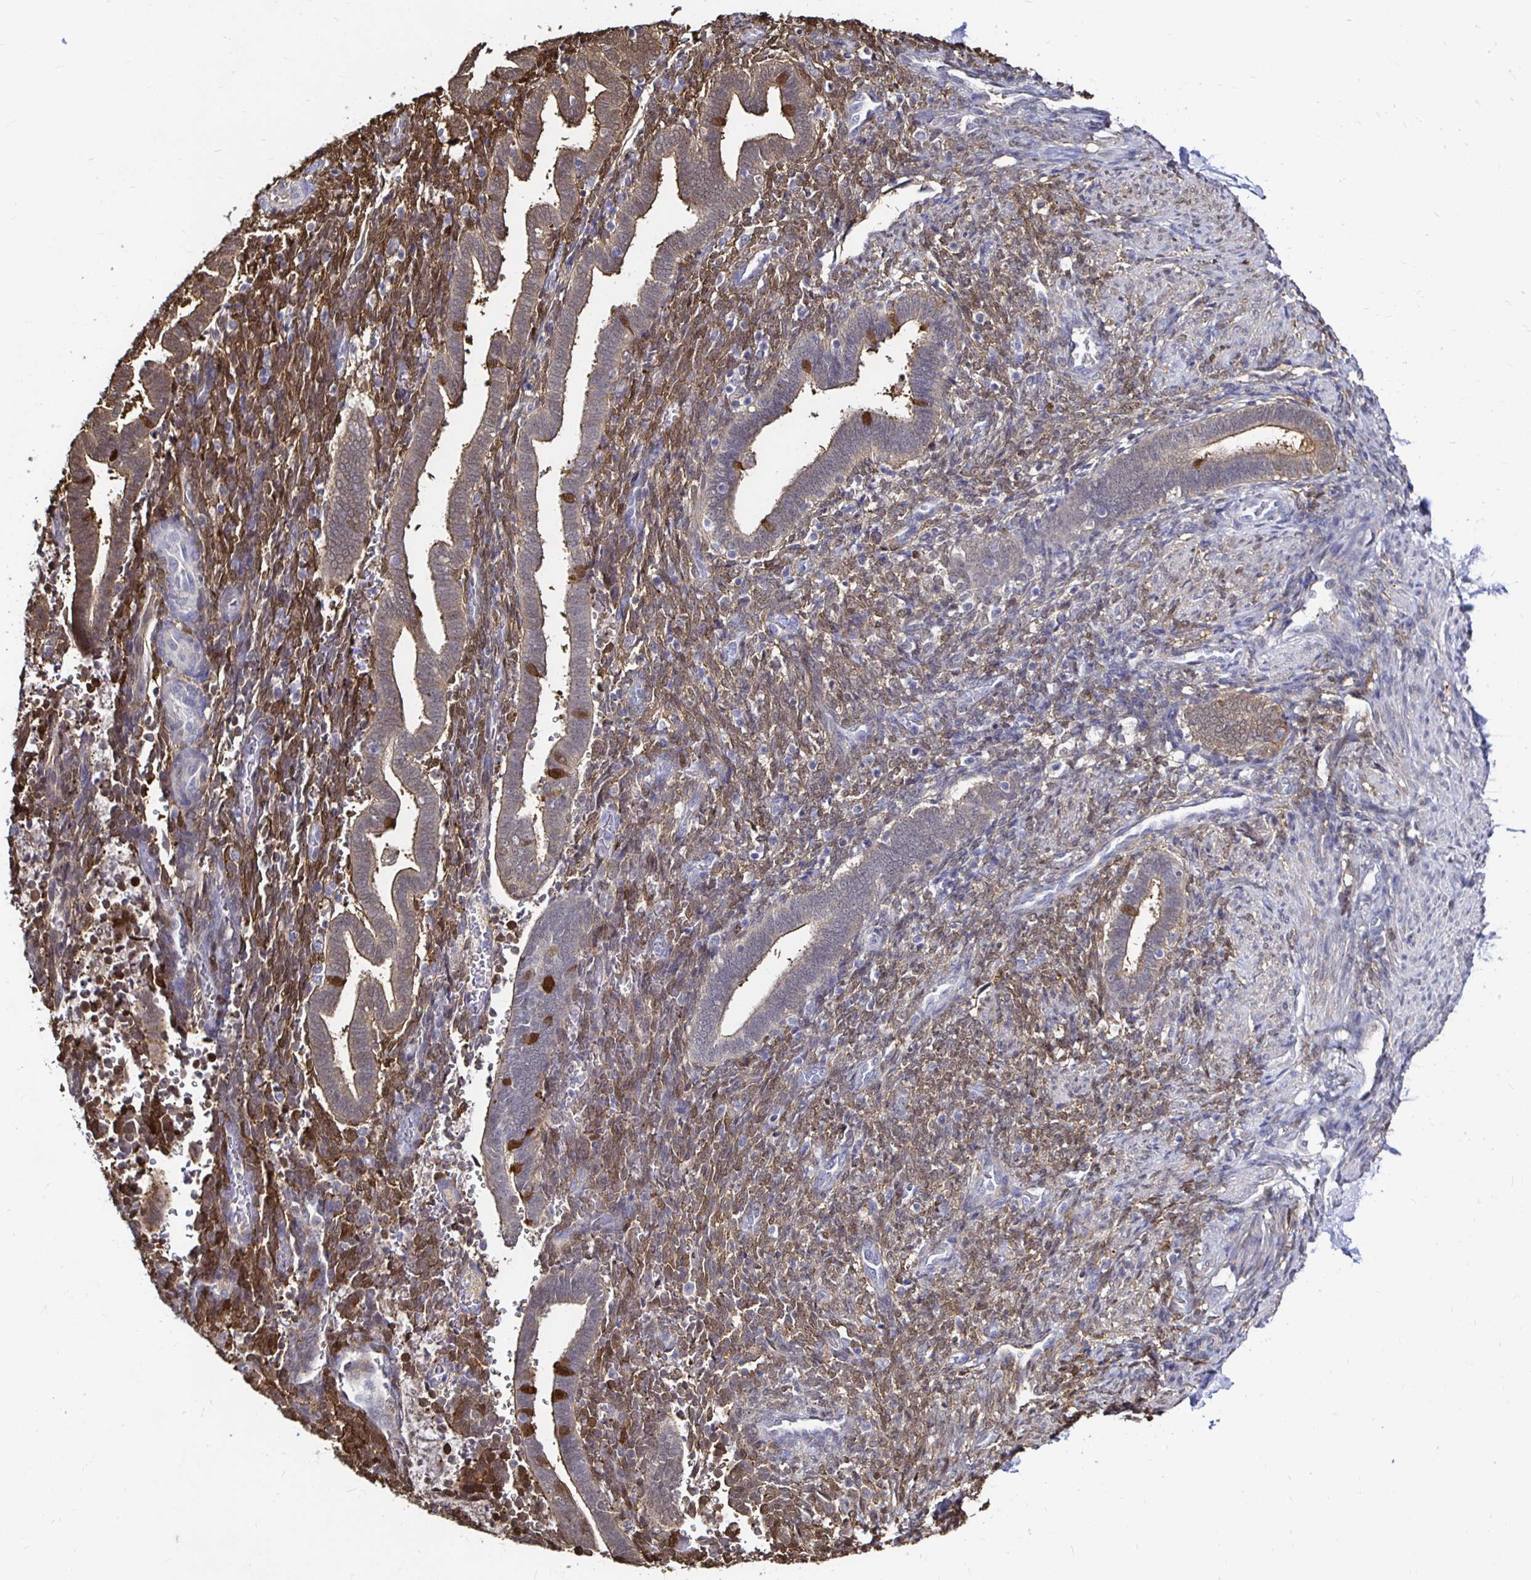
{"staining": {"intensity": "moderate", "quantity": "25%-75%", "location": "cytoplasmic/membranous,nuclear"}, "tissue": "endometrium", "cell_type": "Cells in endometrial stroma", "image_type": "normal", "snomed": [{"axis": "morphology", "description": "Normal tissue, NOS"}, {"axis": "topography", "description": "Endometrium"}], "caption": "An image of endometrium stained for a protein demonstrates moderate cytoplasmic/membranous,nuclear brown staining in cells in endometrial stroma.", "gene": "TXN", "patient": {"sex": "female", "age": 34}}